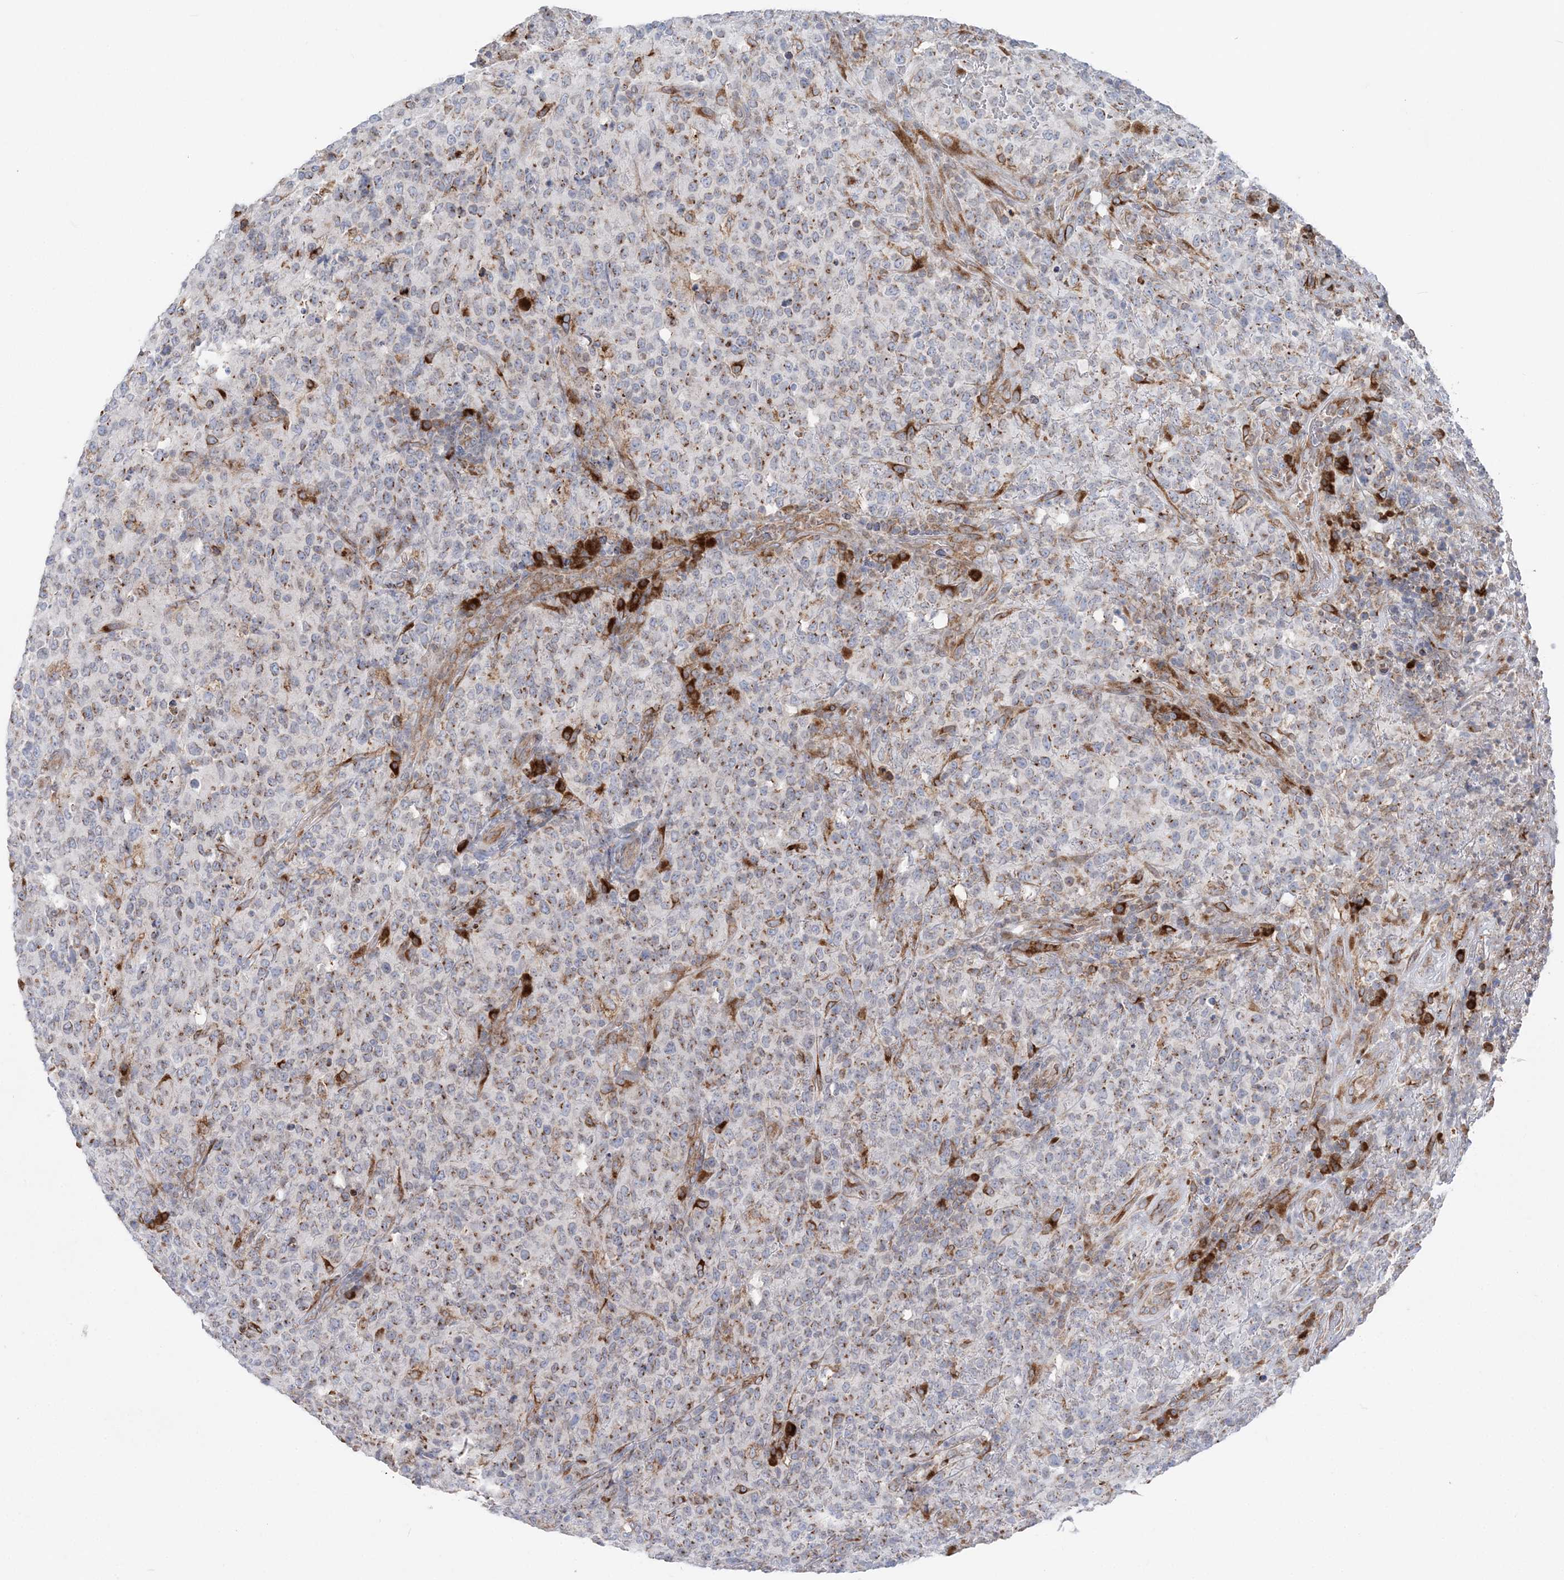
{"staining": {"intensity": "moderate", "quantity": "25%-75%", "location": "cytoplasmic/membranous"}, "tissue": "lymphoma", "cell_type": "Tumor cells", "image_type": "cancer", "snomed": [{"axis": "morphology", "description": "Malignant lymphoma, non-Hodgkin's type, High grade"}, {"axis": "topography", "description": "Tonsil"}], "caption": "This is a histology image of IHC staining of malignant lymphoma, non-Hodgkin's type (high-grade), which shows moderate expression in the cytoplasmic/membranous of tumor cells.", "gene": "TMED10", "patient": {"sex": "female", "age": 36}}